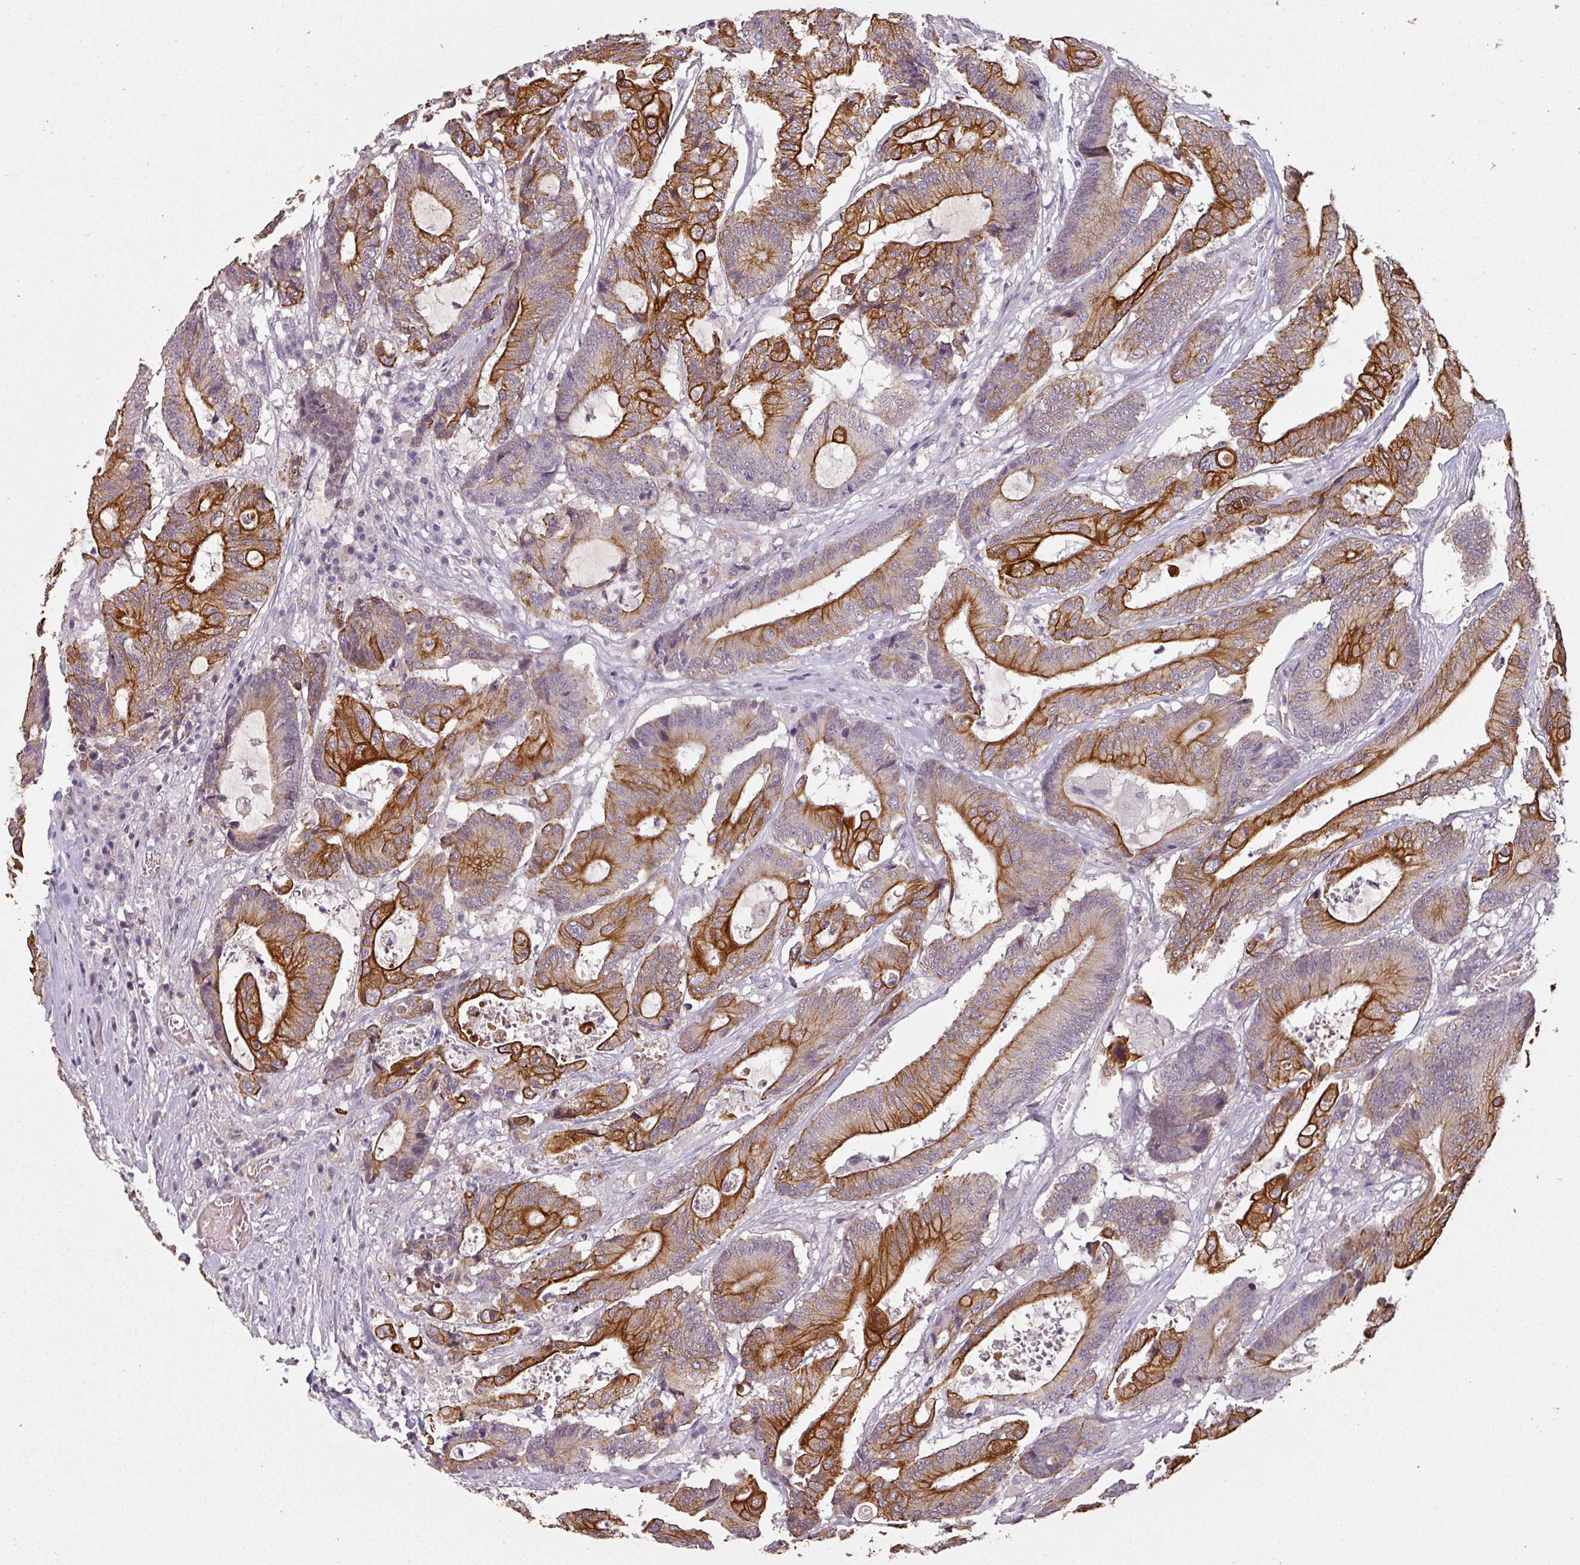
{"staining": {"intensity": "strong", "quantity": "25%-75%", "location": "cytoplasmic/membranous"}, "tissue": "colorectal cancer", "cell_type": "Tumor cells", "image_type": "cancer", "snomed": [{"axis": "morphology", "description": "Adenocarcinoma, NOS"}, {"axis": "topography", "description": "Colon"}], "caption": "This is an image of IHC staining of colorectal cancer (adenocarcinoma), which shows strong positivity in the cytoplasmic/membranous of tumor cells.", "gene": "LYPLA1", "patient": {"sex": "female", "age": 84}}